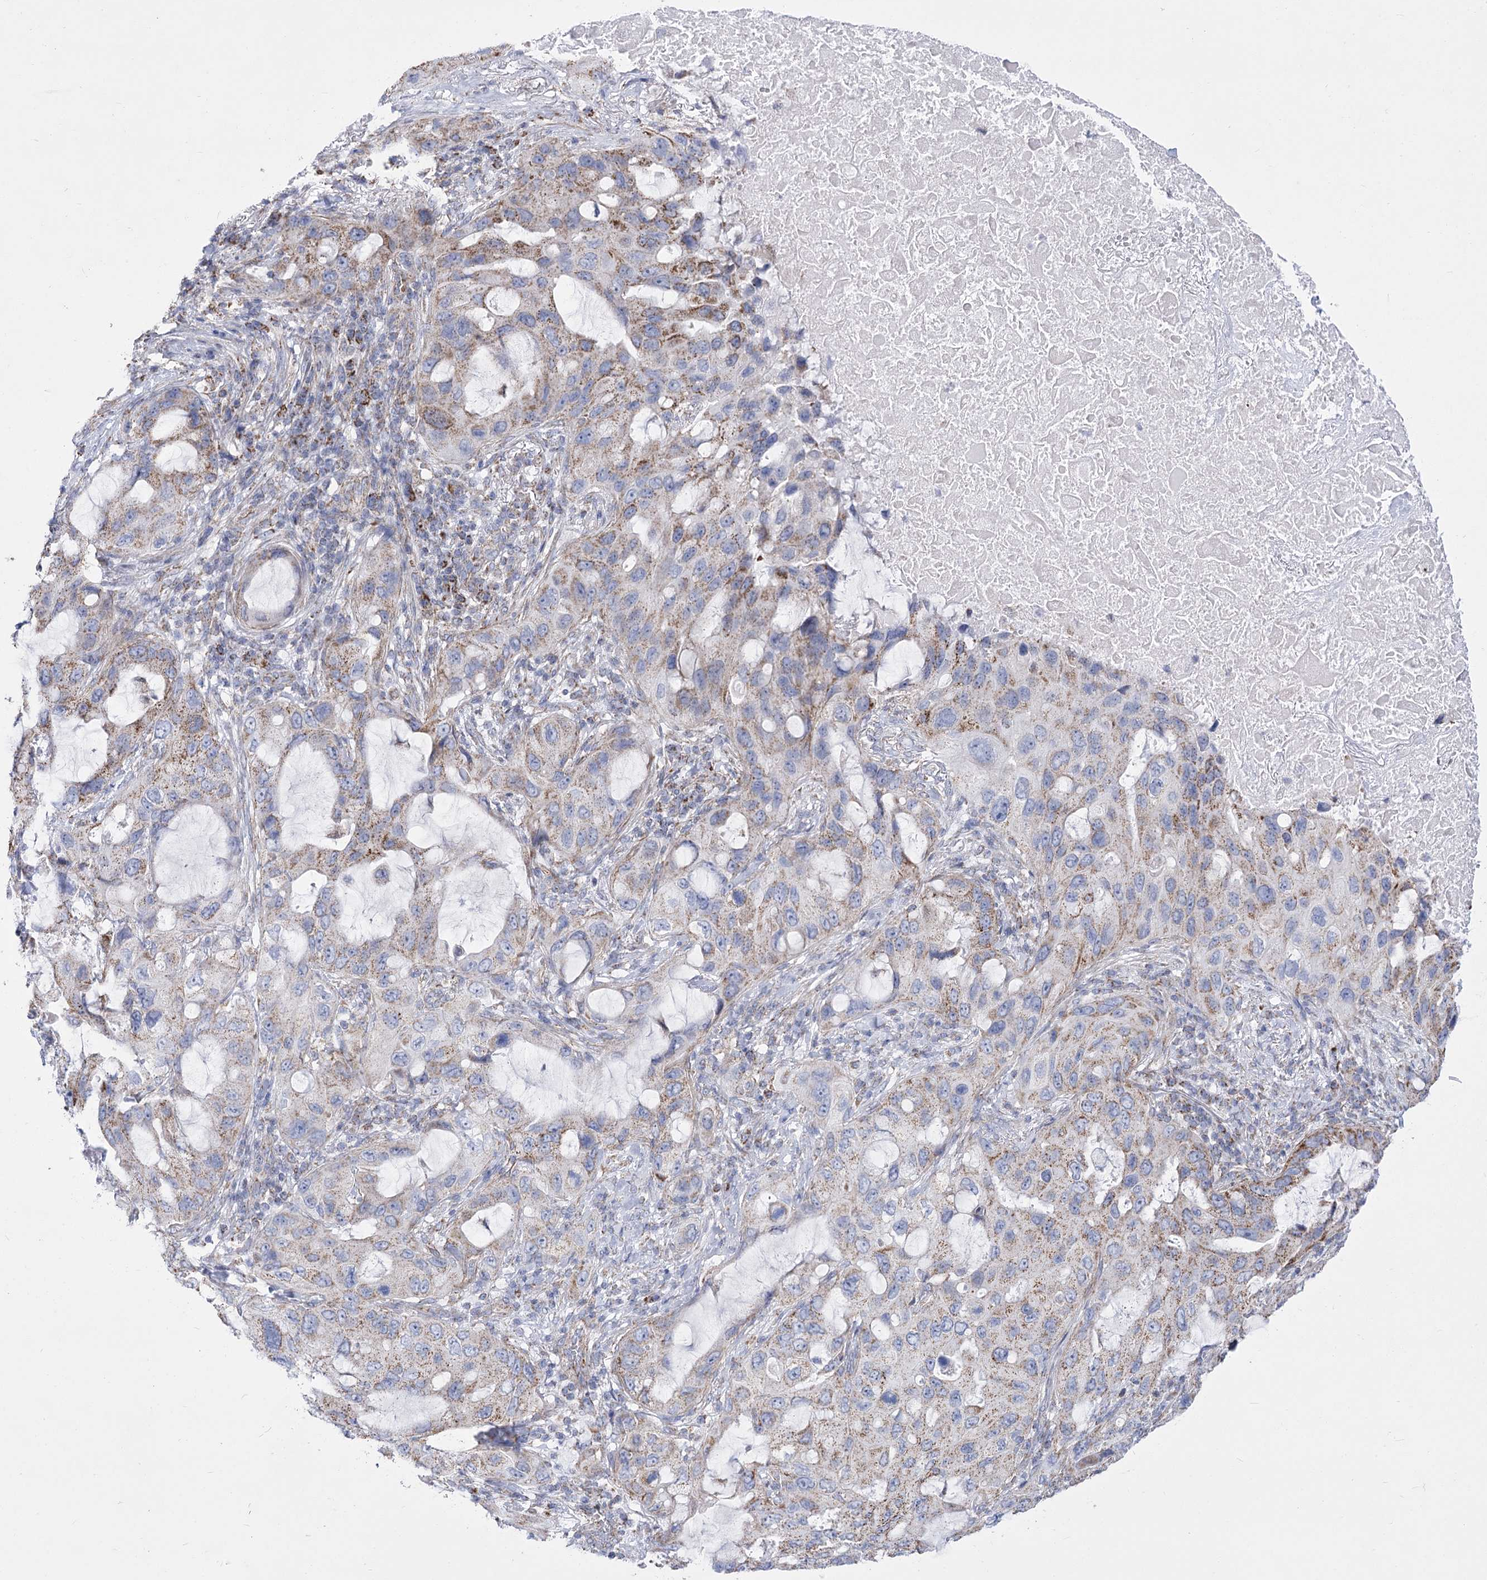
{"staining": {"intensity": "moderate", "quantity": "<25%", "location": "cytoplasmic/membranous"}, "tissue": "lung cancer", "cell_type": "Tumor cells", "image_type": "cancer", "snomed": [{"axis": "morphology", "description": "Squamous cell carcinoma, NOS"}, {"axis": "topography", "description": "Lung"}], "caption": "Human lung cancer (squamous cell carcinoma) stained for a protein (brown) displays moderate cytoplasmic/membranous positive expression in approximately <25% of tumor cells.", "gene": "PDHB", "patient": {"sex": "female", "age": 73}}